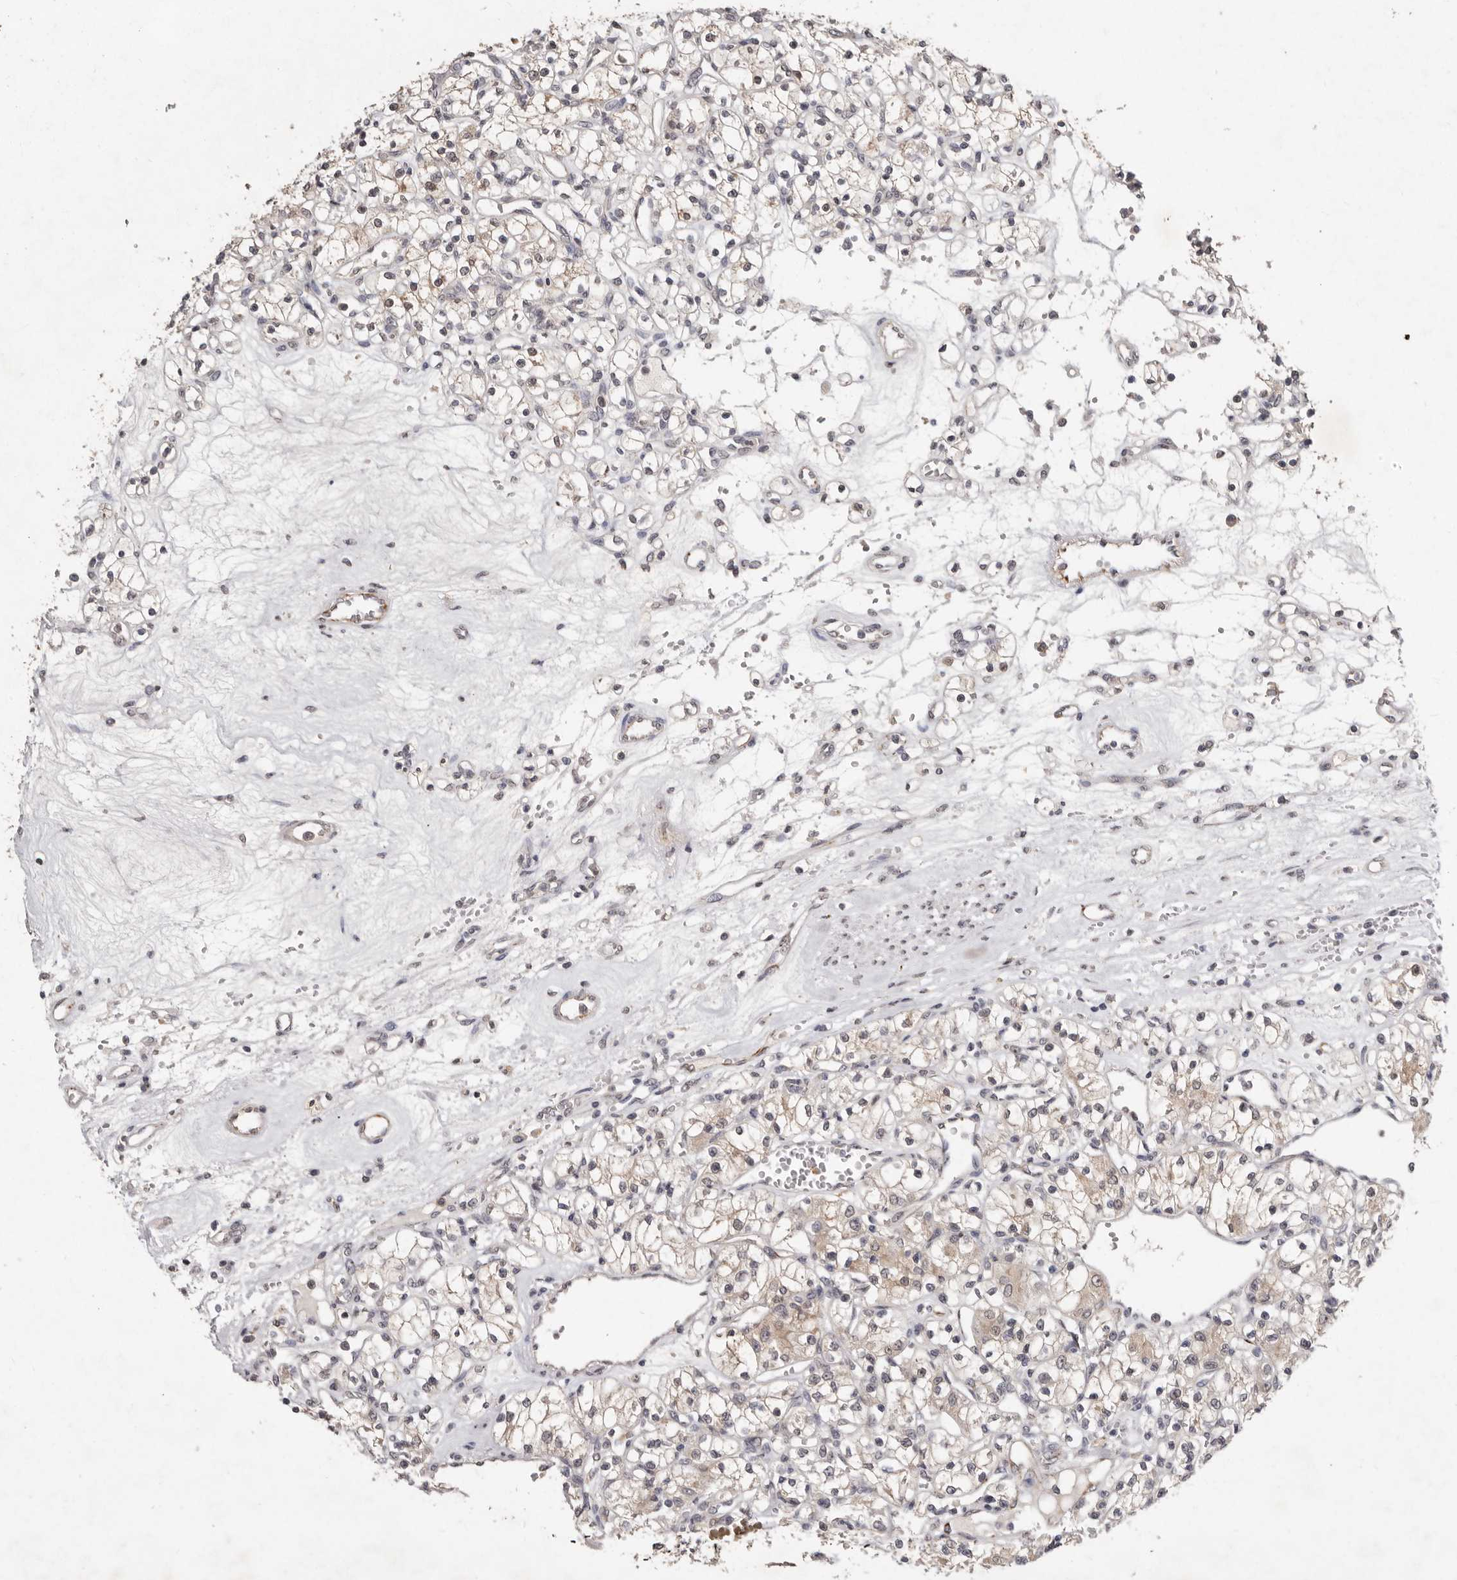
{"staining": {"intensity": "weak", "quantity": "25%-75%", "location": "cytoplasmic/membranous"}, "tissue": "renal cancer", "cell_type": "Tumor cells", "image_type": "cancer", "snomed": [{"axis": "morphology", "description": "Adenocarcinoma, NOS"}, {"axis": "topography", "description": "Kidney"}], "caption": "Renal cancer (adenocarcinoma) stained with a protein marker reveals weak staining in tumor cells.", "gene": "SULT1E1", "patient": {"sex": "female", "age": 59}}